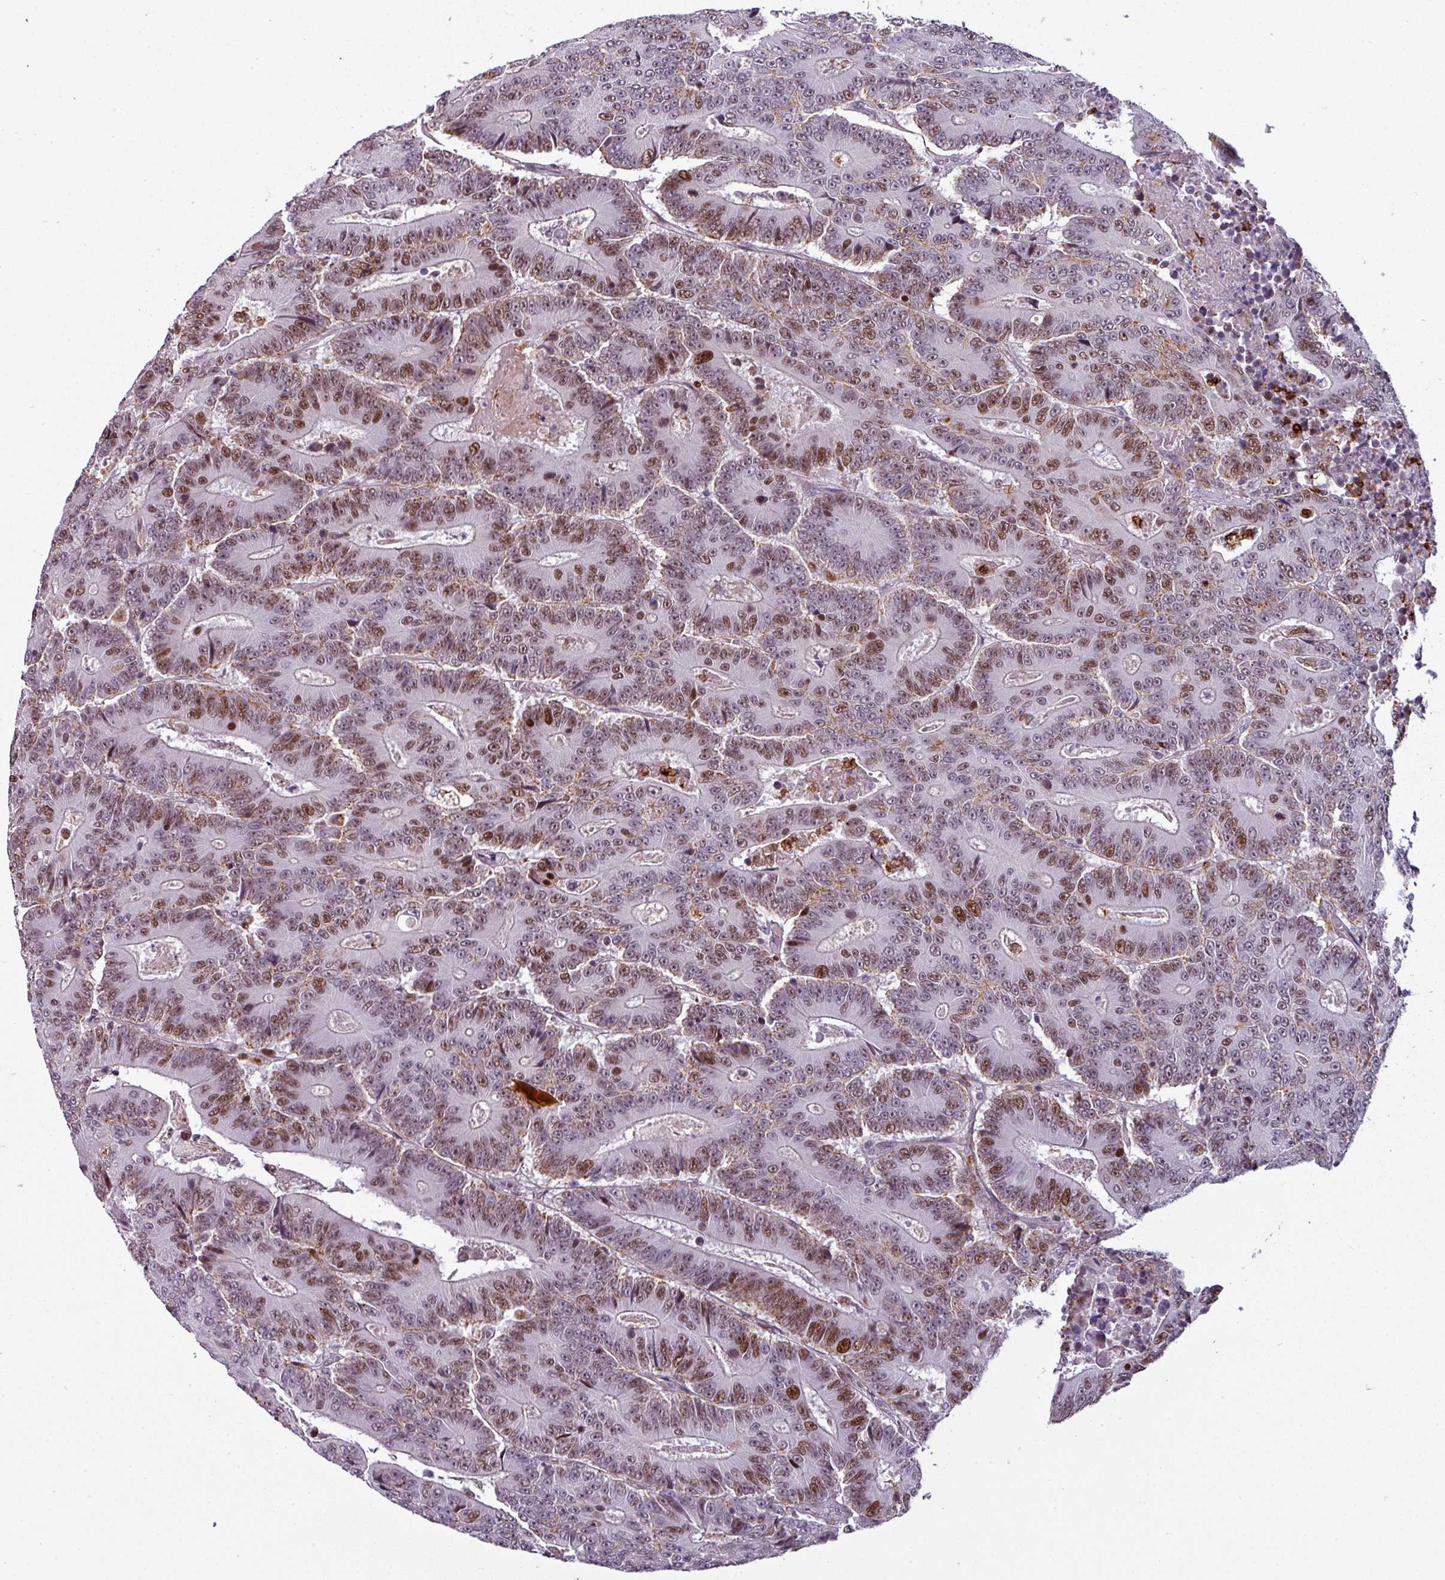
{"staining": {"intensity": "moderate", "quantity": "25%-75%", "location": "nuclear"}, "tissue": "colorectal cancer", "cell_type": "Tumor cells", "image_type": "cancer", "snomed": [{"axis": "morphology", "description": "Adenocarcinoma, NOS"}, {"axis": "topography", "description": "Colon"}], "caption": "Immunohistochemistry histopathology image of neoplastic tissue: human colorectal adenocarcinoma stained using immunohistochemistry shows medium levels of moderate protein expression localized specifically in the nuclear of tumor cells, appearing as a nuclear brown color.", "gene": "TMEFF1", "patient": {"sex": "male", "age": 83}}